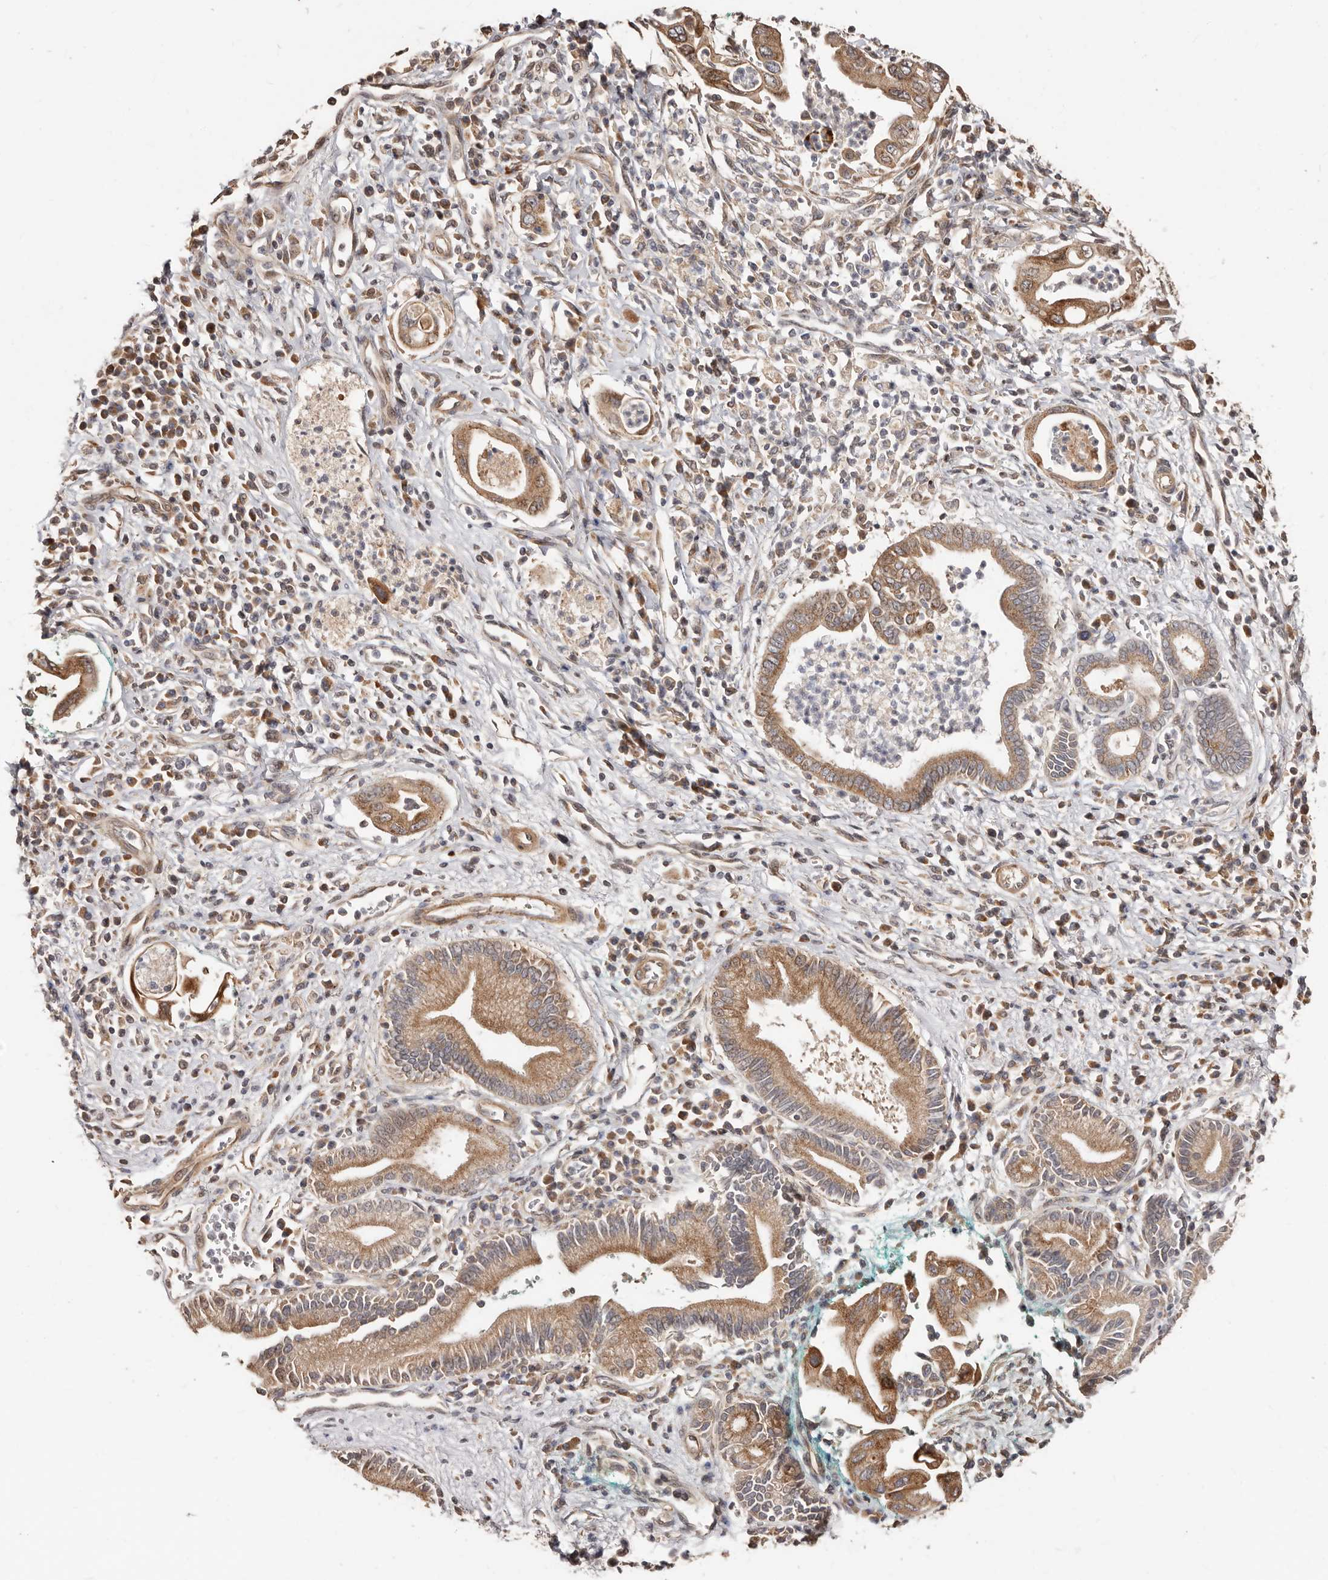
{"staining": {"intensity": "moderate", "quantity": ">75%", "location": "cytoplasmic/membranous"}, "tissue": "pancreatic cancer", "cell_type": "Tumor cells", "image_type": "cancer", "snomed": [{"axis": "morphology", "description": "Adenocarcinoma, NOS"}, {"axis": "topography", "description": "Pancreas"}], "caption": "This is a histology image of IHC staining of pancreatic adenocarcinoma, which shows moderate positivity in the cytoplasmic/membranous of tumor cells.", "gene": "APOL6", "patient": {"sex": "male", "age": 78}}